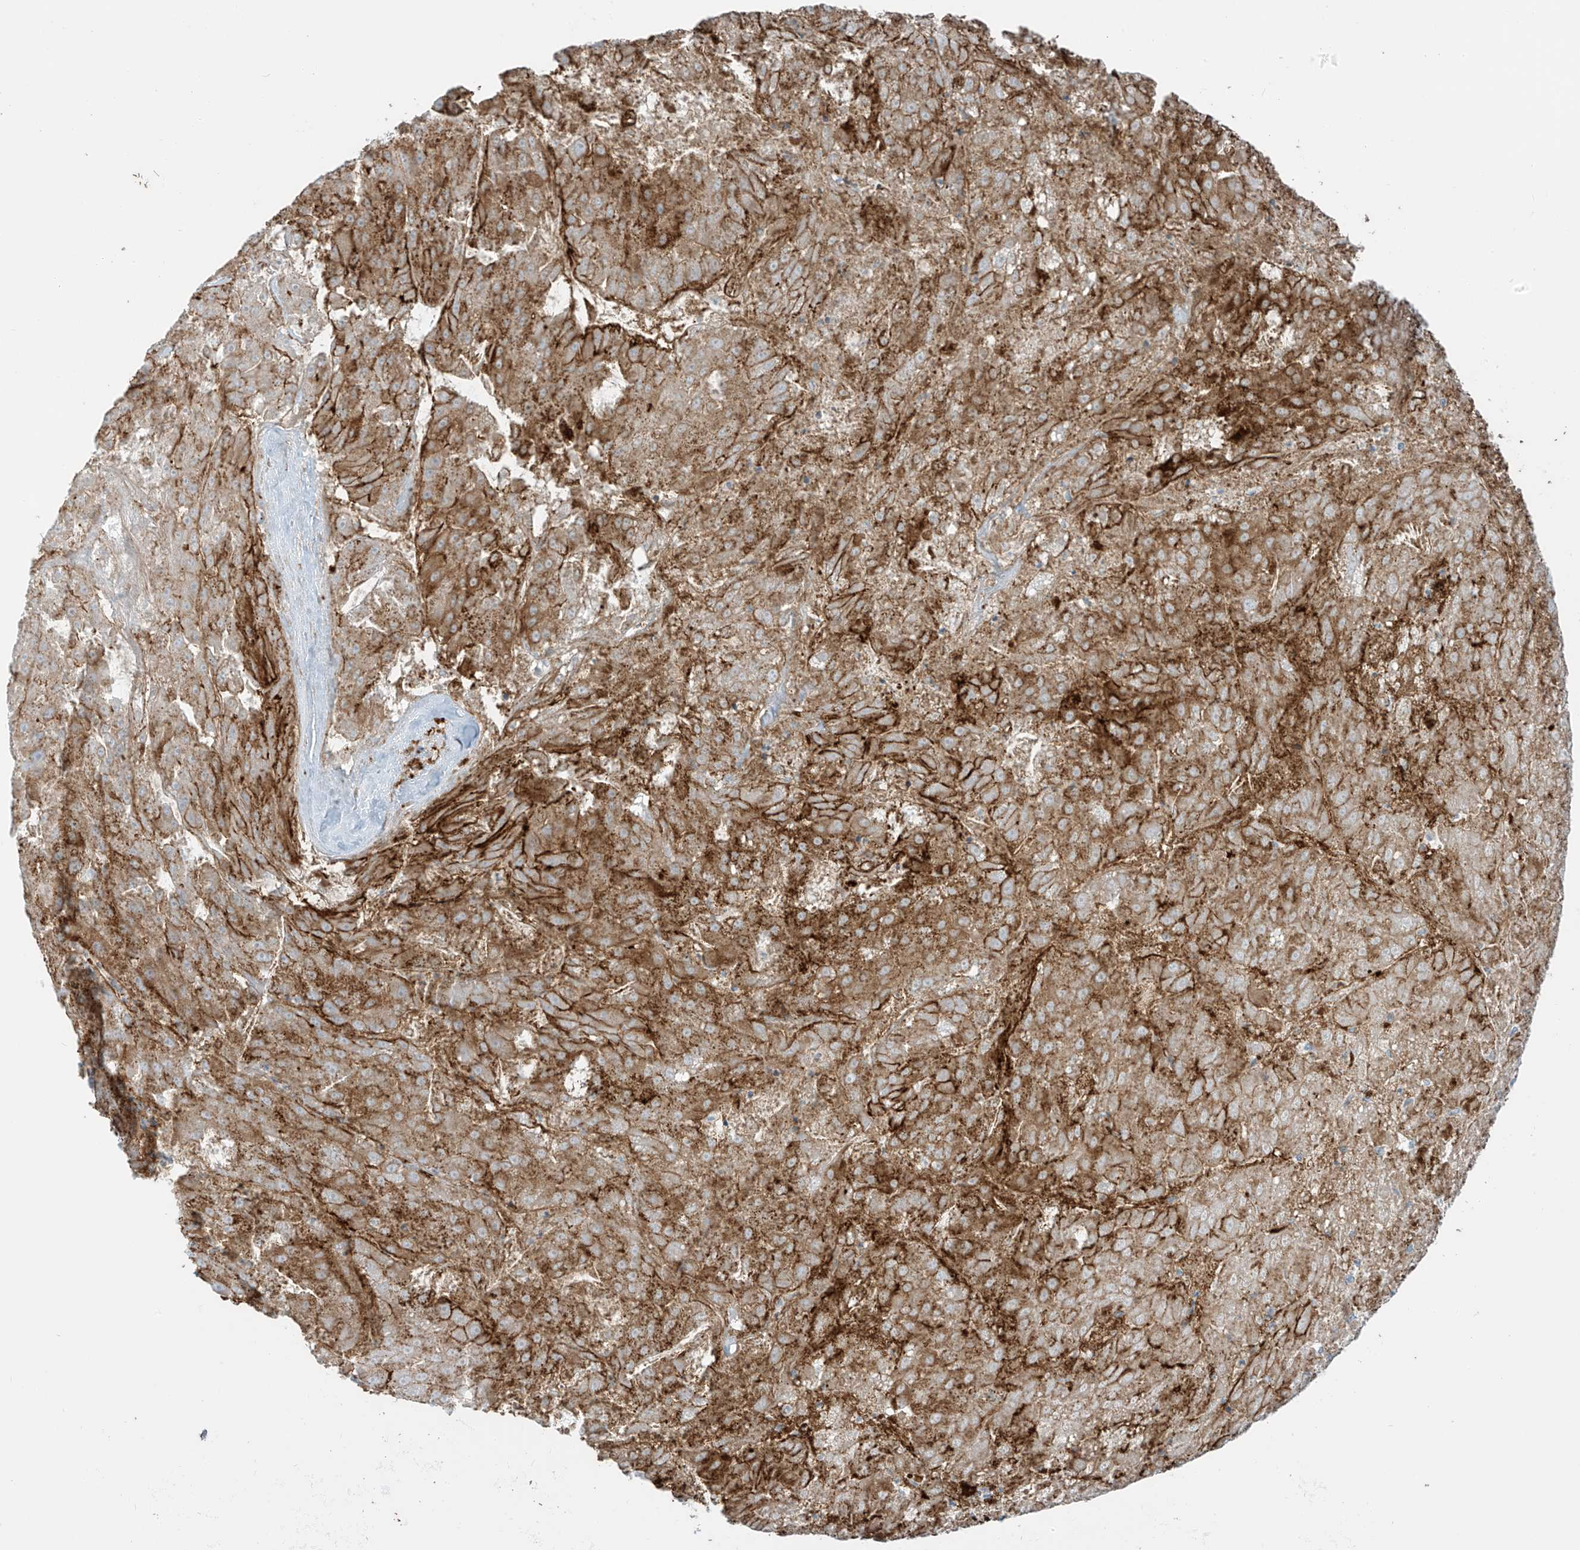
{"staining": {"intensity": "strong", "quantity": ">75%", "location": "cytoplasmic/membranous"}, "tissue": "liver cancer", "cell_type": "Tumor cells", "image_type": "cancer", "snomed": [{"axis": "morphology", "description": "Carcinoma, Hepatocellular, NOS"}, {"axis": "topography", "description": "Liver"}], "caption": "Liver cancer (hepatocellular carcinoma) tissue reveals strong cytoplasmic/membranous staining in about >75% of tumor cells The protein is stained brown, and the nuclei are stained in blue (DAB (3,3'-diaminobenzidine) IHC with brightfield microscopy, high magnification).", "gene": "SLC9A2", "patient": {"sex": "female", "age": 73}}